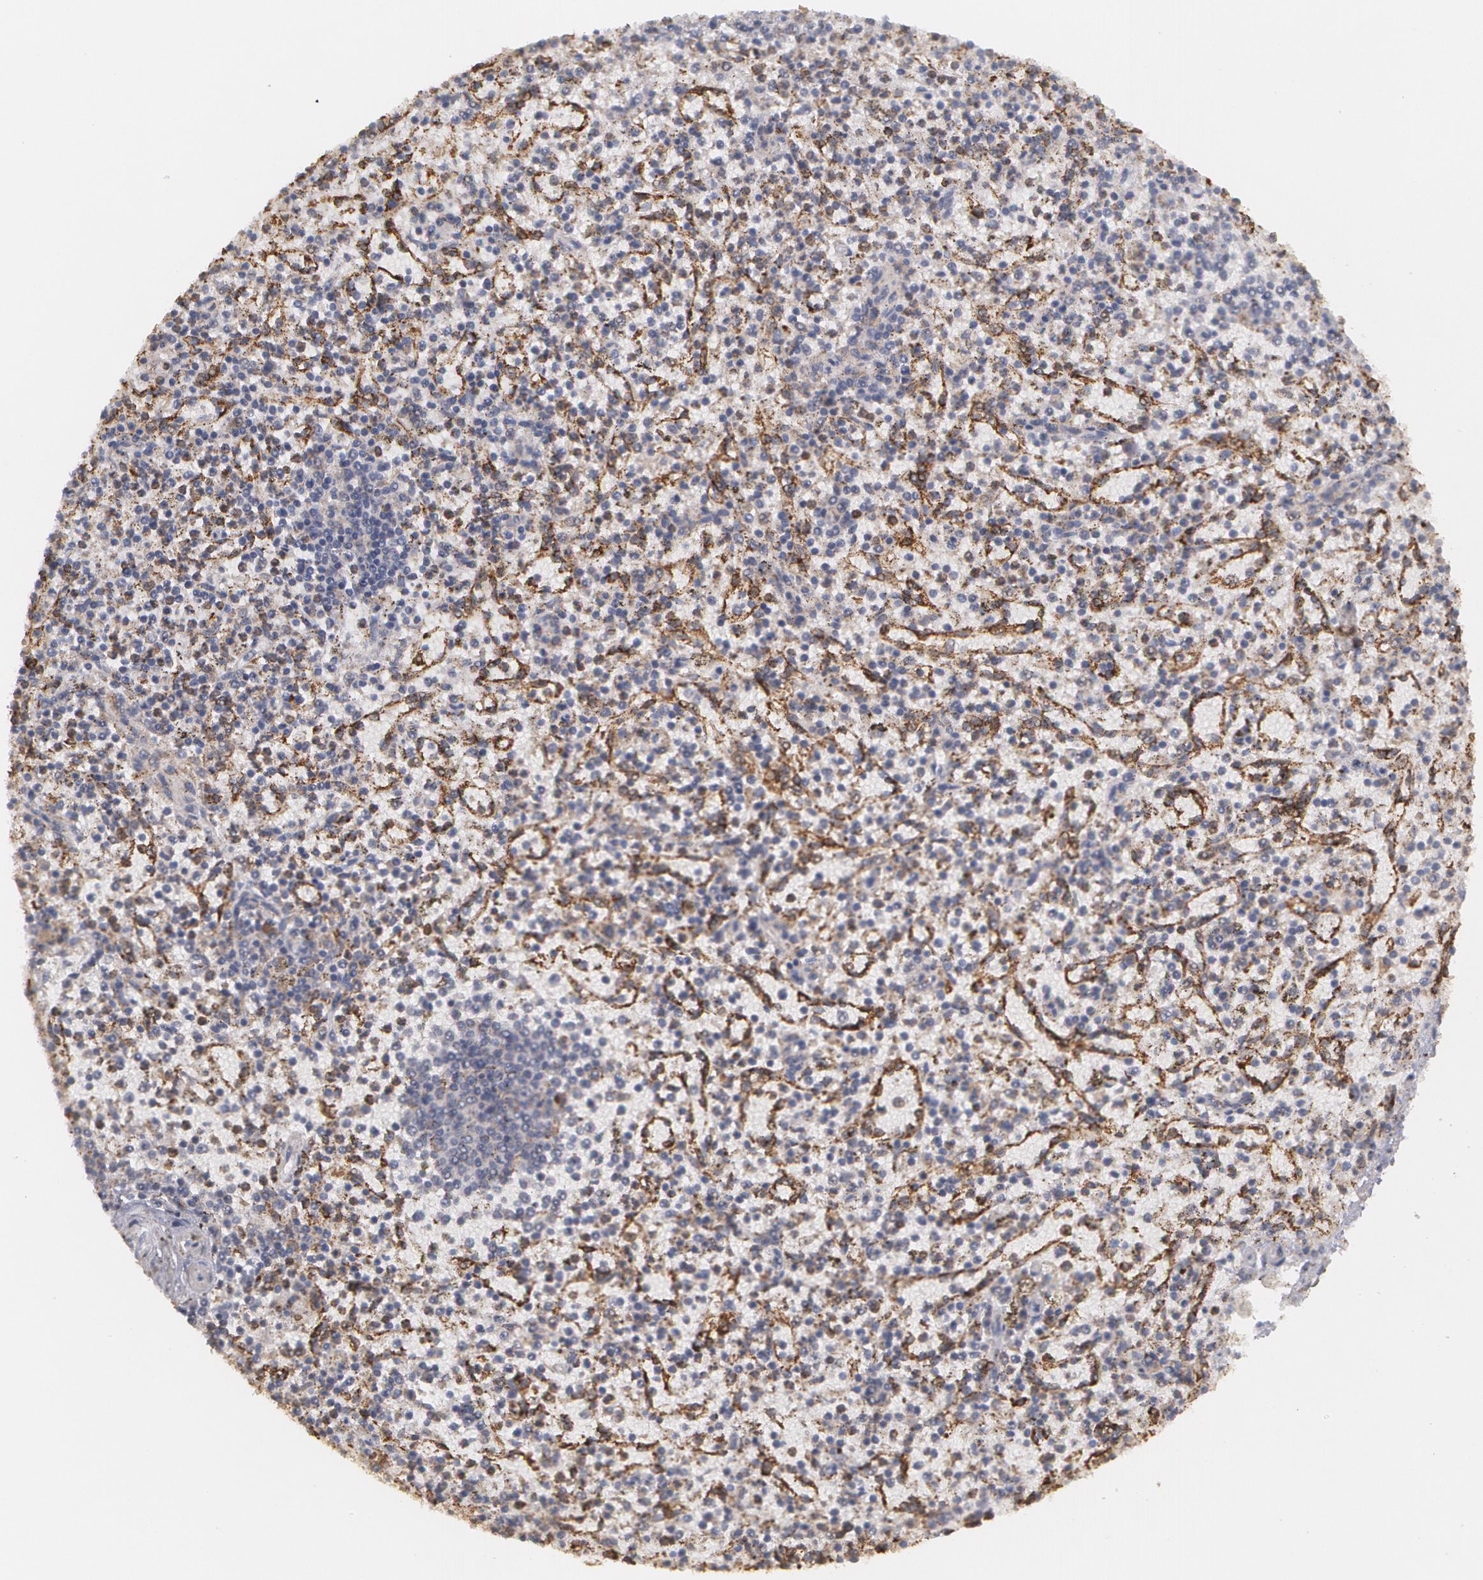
{"staining": {"intensity": "weak", "quantity": ">75%", "location": "cytoplasmic/membranous"}, "tissue": "spleen", "cell_type": "Cells in red pulp", "image_type": "normal", "snomed": [{"axis": "morphology", "description": "Normal tissue, NOS"}, {"axis": "topography", "description": "Spleen"}], "caption": "Brown immunohistochemical staining in unremarkable spleen reveals weak cytoplasmic/membranous staining in approximately >75% of cells in red pulp. The staining is performed using DAB (3,3'-diaminobenzidine) brown chromogen to label protein expression. The nuclei are counter-stained blue using hematoxylin.", "gene": "MTHFD1", "patient": {"sex": "male", "age": 72}}